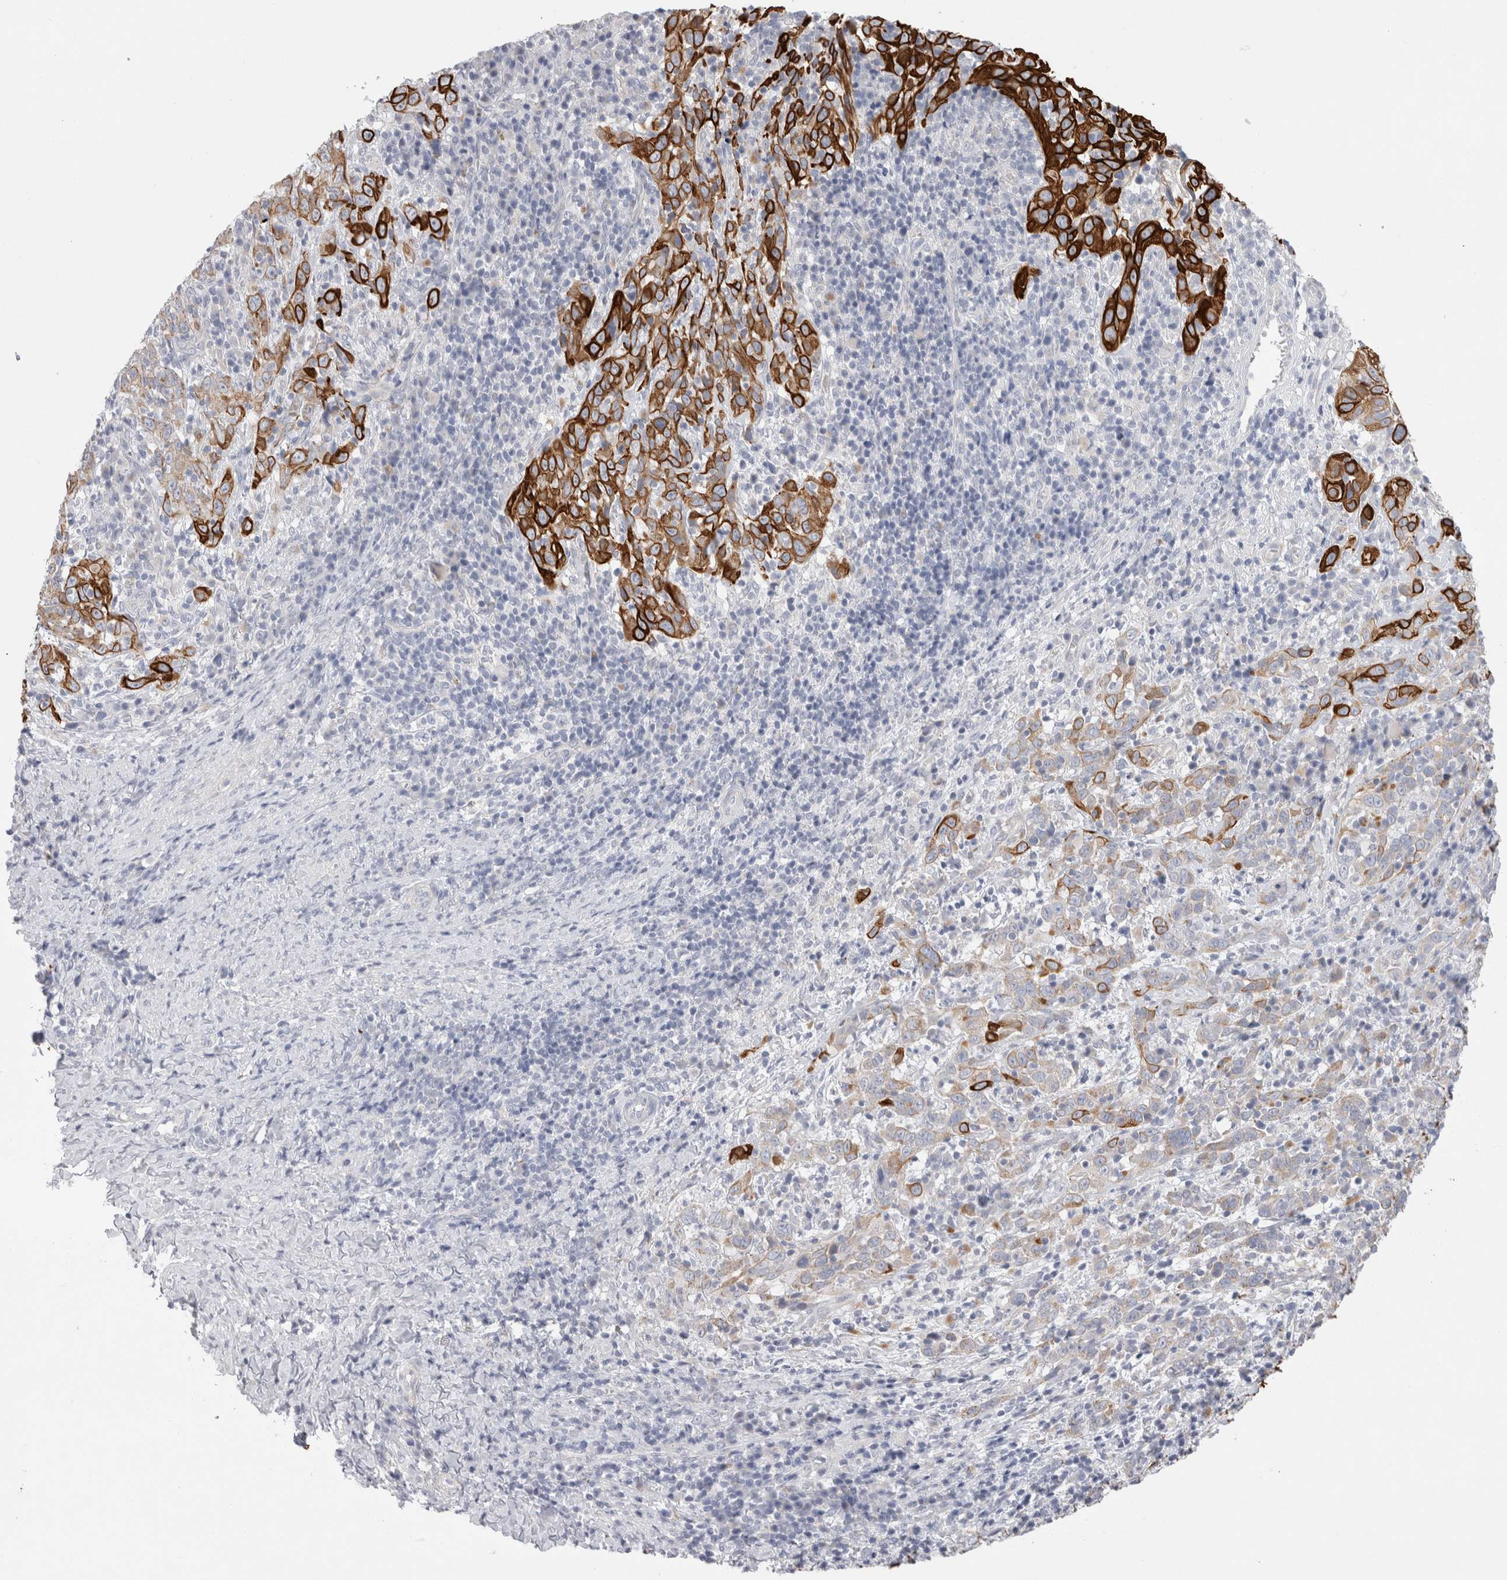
{"staining": {"intensity": "strong", "quantity": "25%-75%", "location": "cytoplasmic/membranous"}, "tissue": "cervical cancer", "cell_type": "Tumor cells", "image_type": "cancer", "snomed": [{"axis": "morphology", "description": "Squamous cell carcinoma, NOS"}, {"axis": "topography", "description": "Cervix"}], "caption": "Immunohistochemistry (IHC) staining of cervical squamous cell carcinoma, which reveals high levels of strong cytoplasmic/membranous staining in approximately 25%-75% of tumor cells indicating strong cytoplasmic/membranous protein staining. The staining was performed using DAB (3,3'-diaminobenzidine) (brown) for protein detection and nuclei were counterstained in hematoxylin (blue).", "gene": "GAA", "patient": {"sex": "female", "age": 46}}